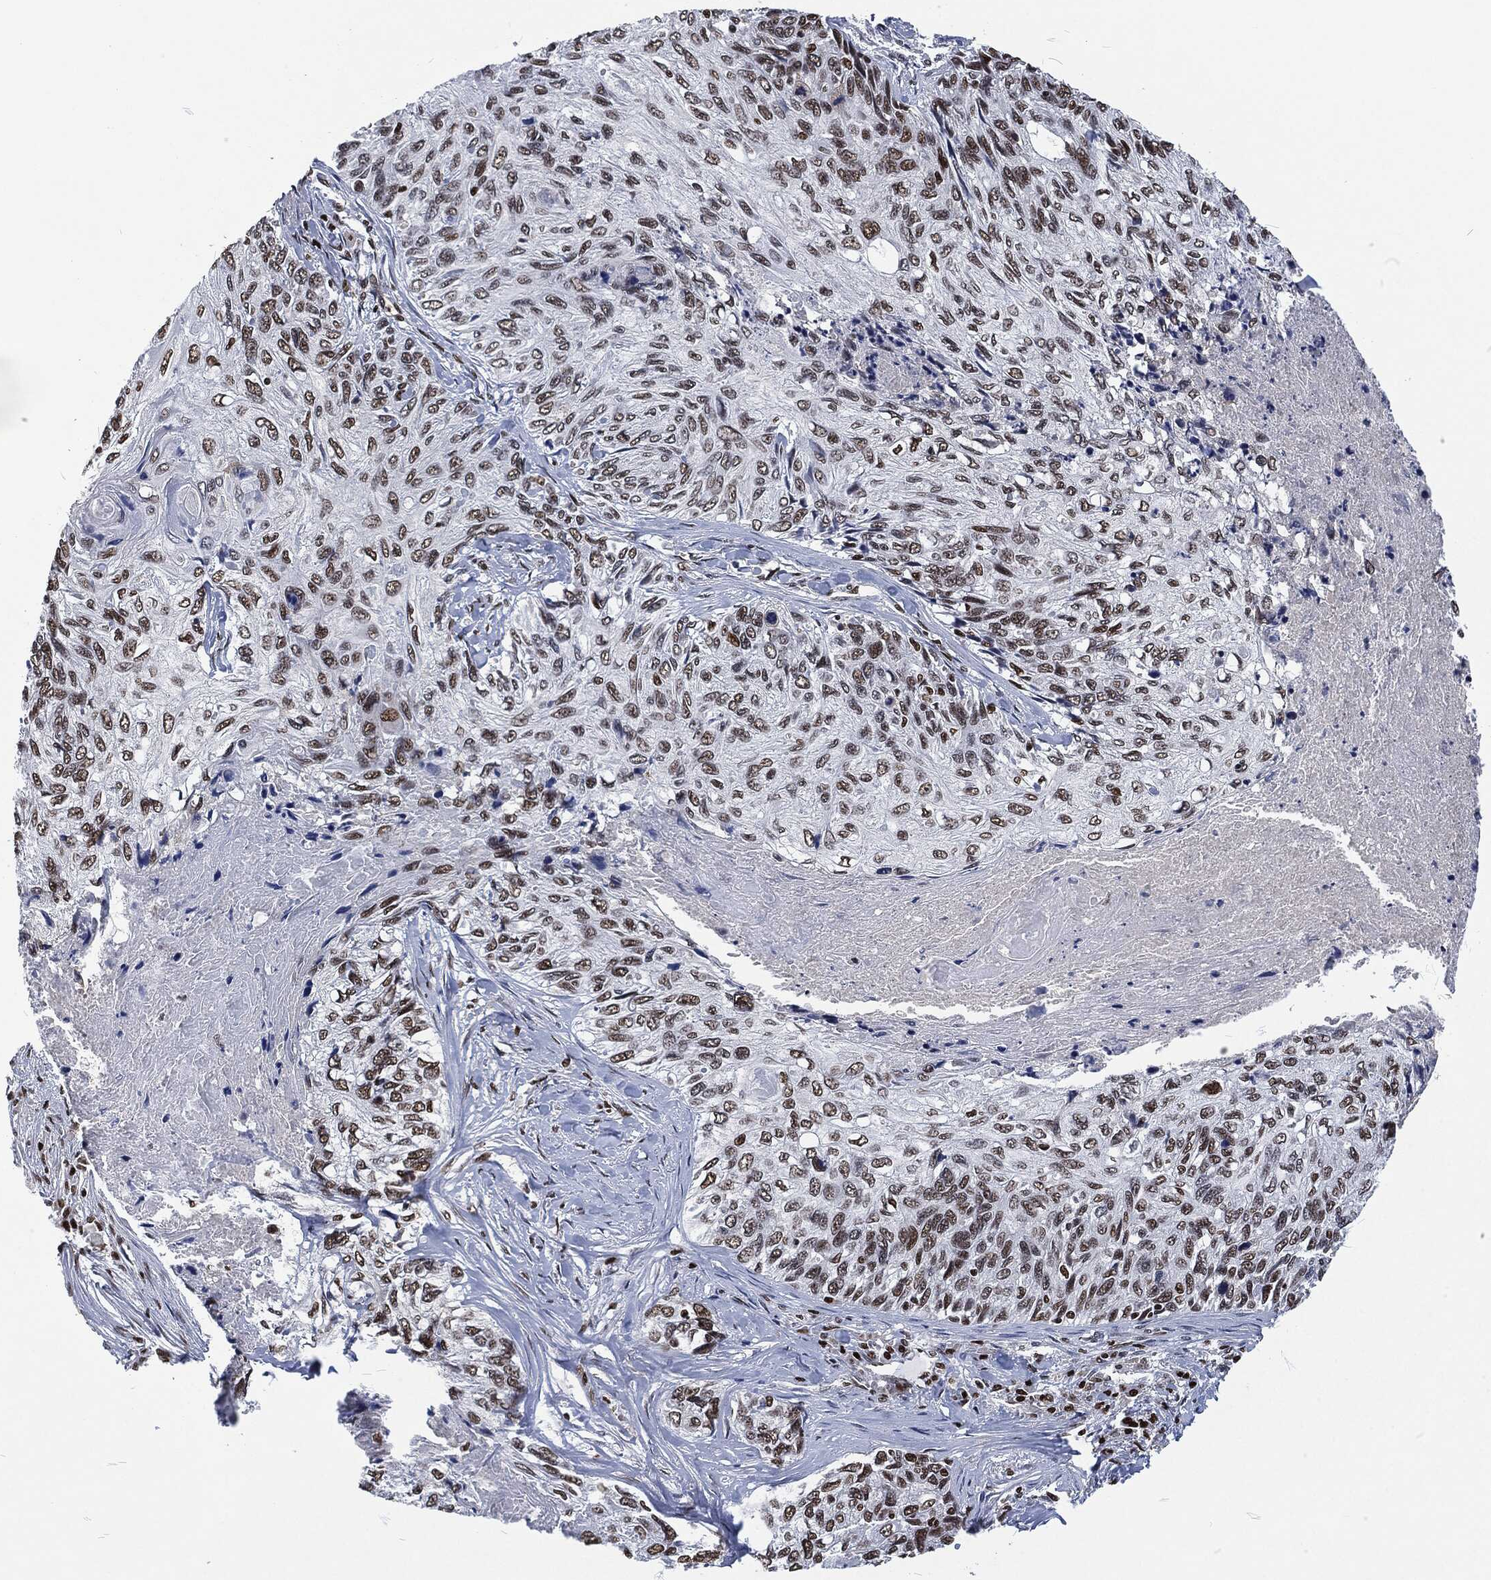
{"staining": {"intensity": "strong", "quantity": "25%-75%", "location": "nuclear"}, "tissue": "skin cancer", "cell_type": "Tumor cells", "image_type": "cancer", "snomed": [{"axis": "morphology", "description": "Squamous cell carcinoma, NOS"}, {"axis": "topography", "description": "Skin"}], "caption": "Squamous cell carcinoma (skin) tissue exhibits strong nuclear expression in approximately 25%-75% of tumor cells", "gene": "DCPS", "patient": {"sex": "male", "age": 92}}